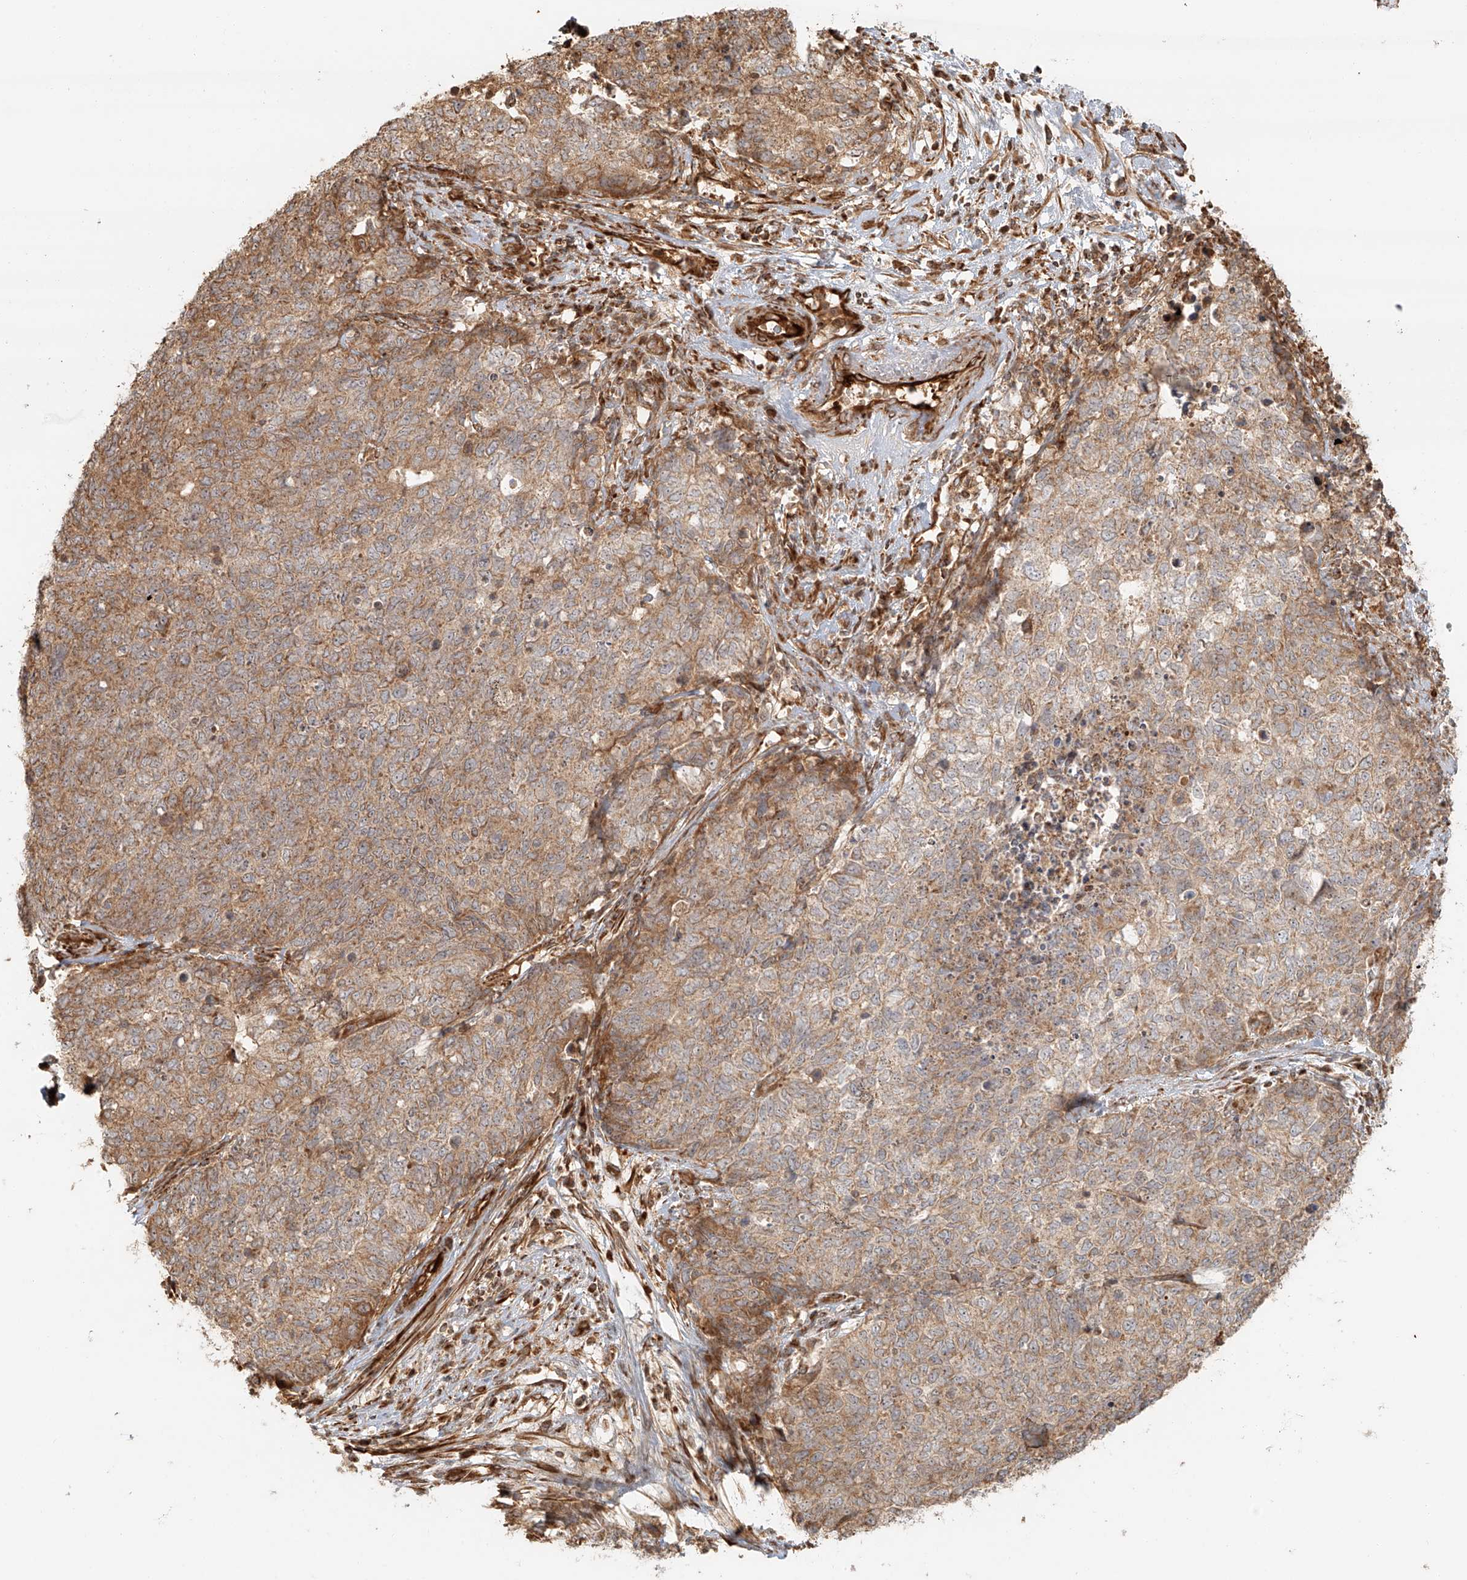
{"staining": {"intensity": "moderate", "quantity": ">75%", "location": "cytoplasmic/membranous"}, "tissue": "cervical cancer", "cell_type": "Tumor cells", "image_type": "cancer", "snomed": [{"axis": "morphology", "description": "Squamous cell carcinoma, NOS"}, {"axis": "topography", "description": "Cervix"}], "caption": "DAB (3,3'-diaminobenzidine) immunohistochemical staining of squamous cell carcinoma (cervical) reveals moderate cytoplasmic/membranous protein expression in approximately >75% of tumor cells.", "gene": "MIPEP", "patient": {"sex": "female", "age": 63}}